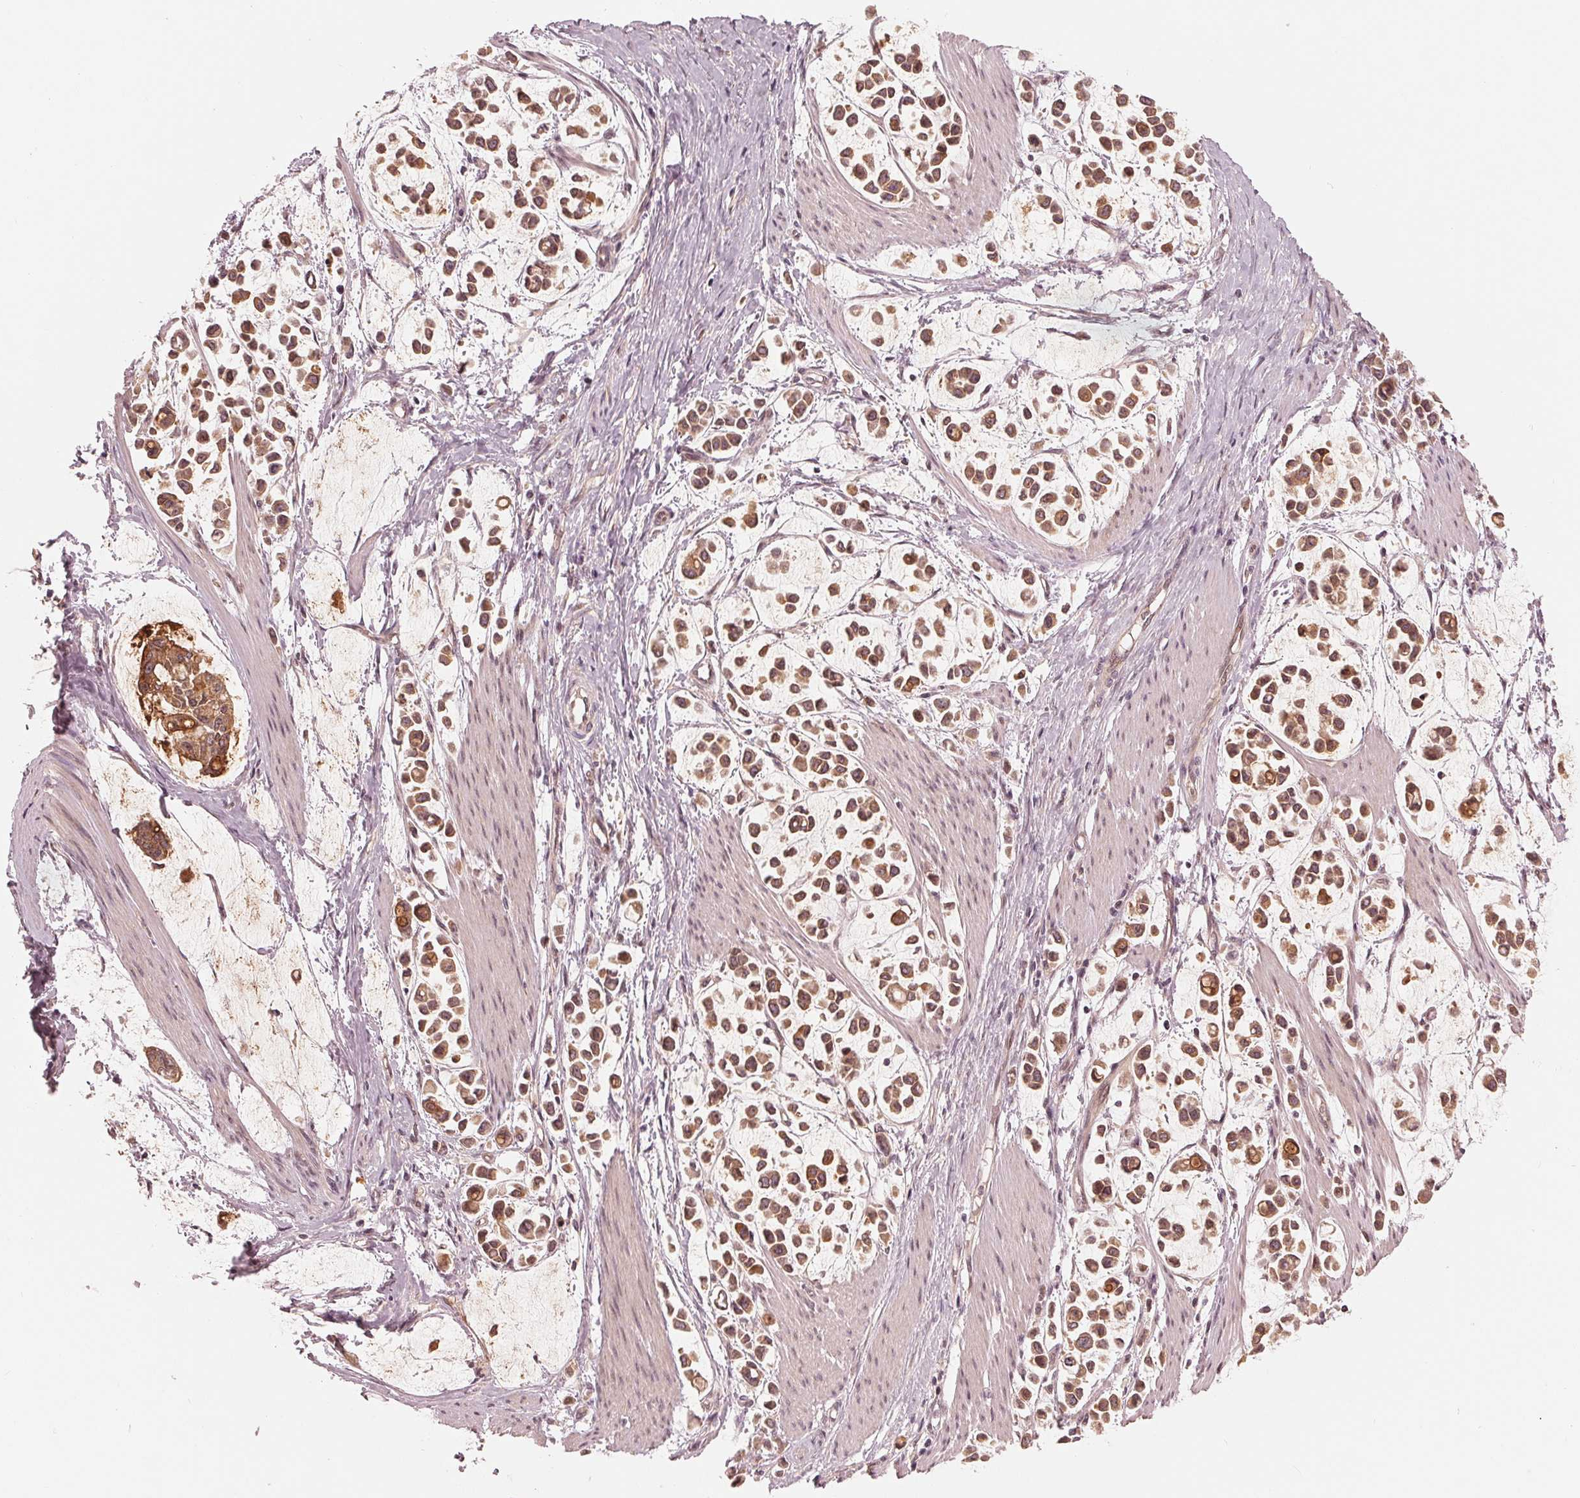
{"staining": {"intensity": "moderate", "quantity": ">75%", "location": "cytoplasmic/membranous,nuclear"}, "tissue": "stomach cancer", "cell_type": "Tumor cells", "image_type": "cancer", "snomed": [{"axis": "morphology", "description": "Adenocarcinoma, NOS"}, {"axis": "topography", "description": "Stomach"}], "caption": "This micrograph demonstrates IHC staining of adenocarcinoma (stomach), with medium moderate cytoplasmic/membranous and nuclear positivity in about >75% of tumor cells.", "gene": "ZNF471", "patient": {"sex": "male", "age": 82}}